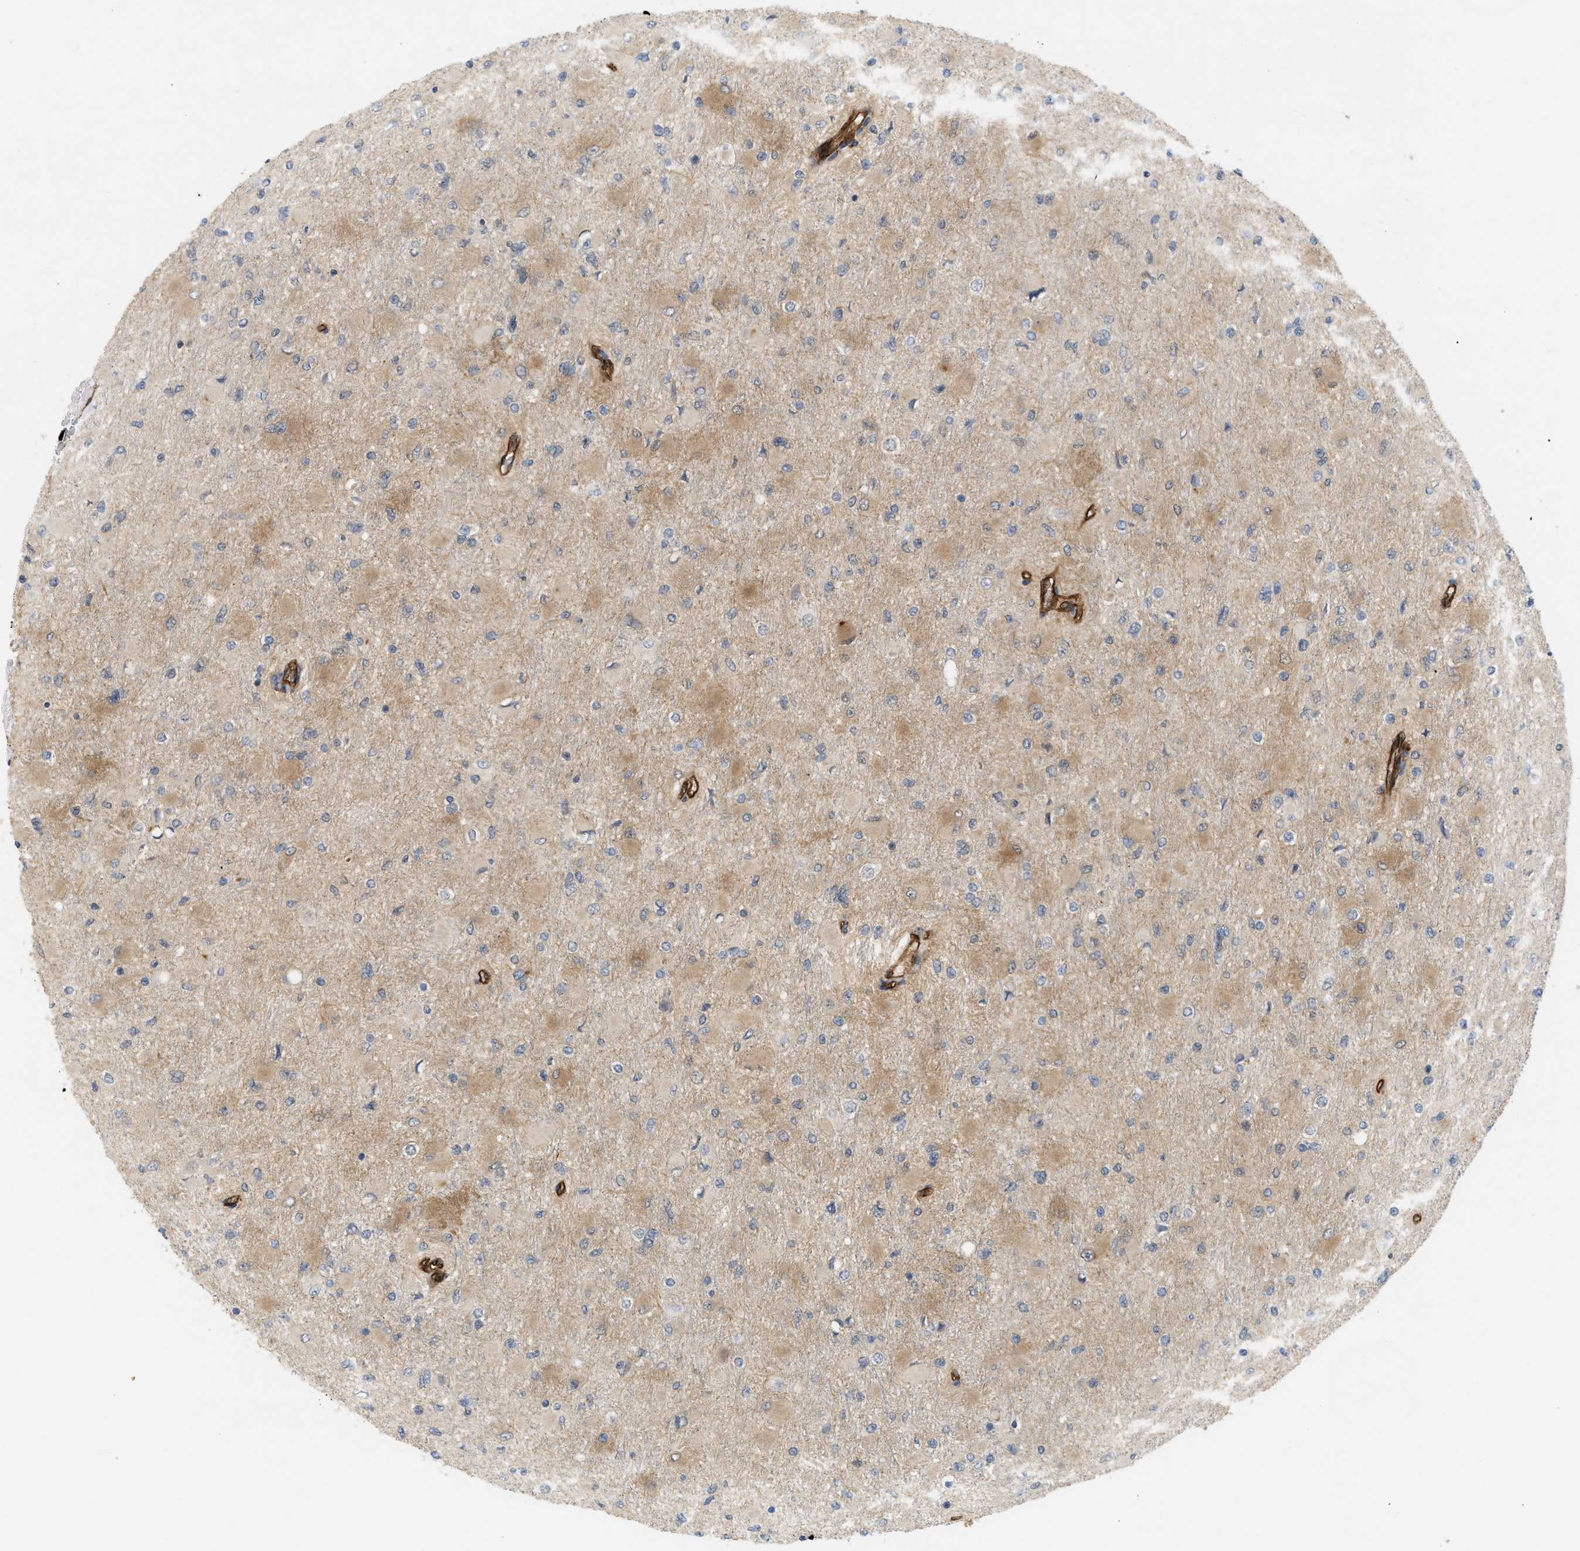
{"staining": {"intensity": "weak", "quantity": "25%-75%", "location": "cytoplasmic/membranous"}, "tissue": "glioma", "cell_type": "Tumor cells", "image_type": "cancer", "snomed": [{"axis": "morphology", "description": "Glioma, malignant, High grade"}, {"axis": "topography", "description": "Cerebral cortex"}], "caption": "Human malignant glioma (high-grade) stained for a protein (brown) displays weak cytoplasmic/membranous positive positivity in about 25%-75% of tumor cells.", "gene": "PALMD", "patient": {"sex": "female", "age": 36}}